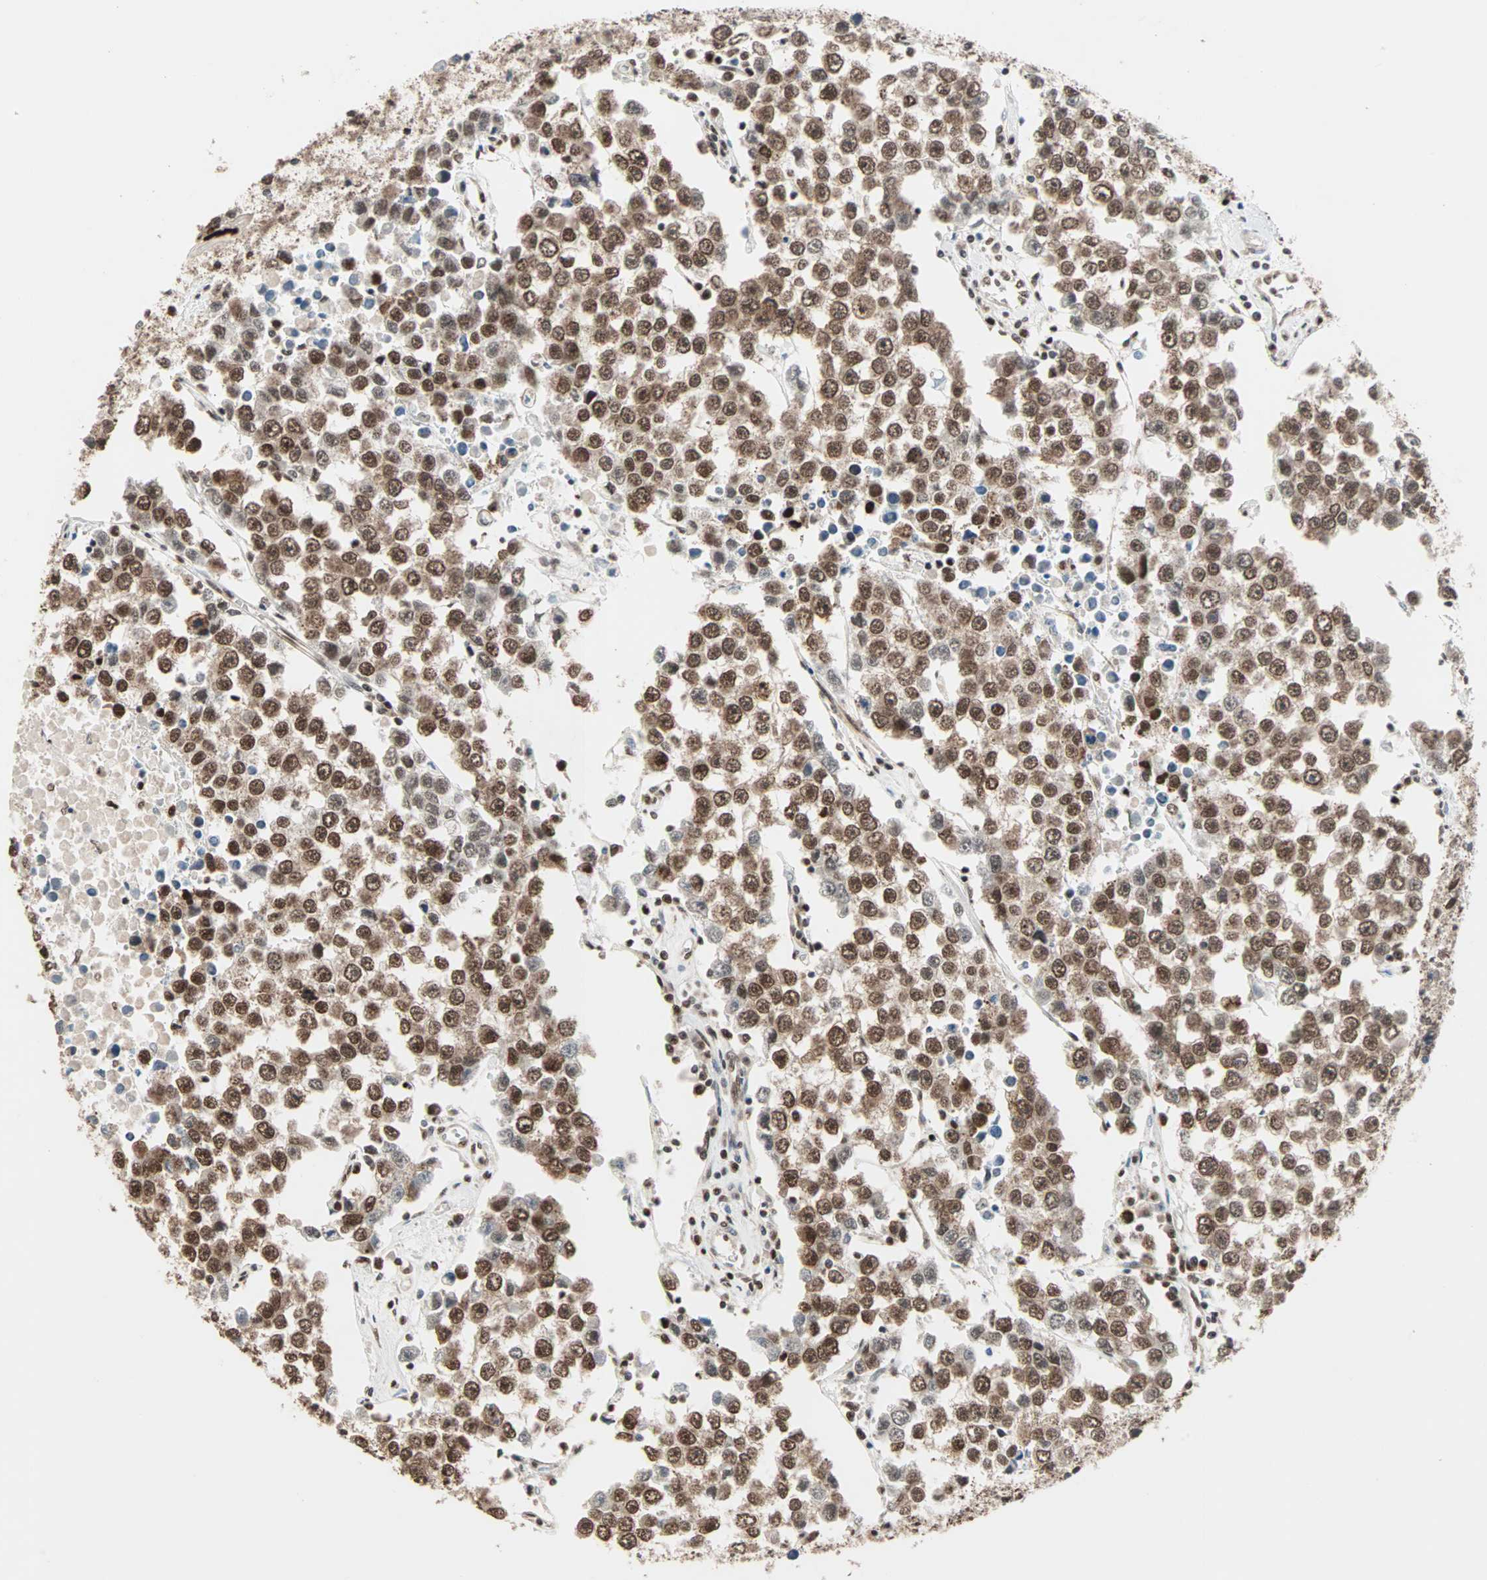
{"staining": {"intensity": "strong", "quantity": ">75%", "location": "nuclear"}, "tissue": "testis cancer", "cell_type": "Tumor cells", "image_type": "cancer", "snomed": [{"axis": "morphology", "description": "Seminoma, NOS"}, {"axis": "morphology", "description": "Carcinoma, Embryonal, NOS"}, {"axis": "topography", "description": "Testis"}], "caption": "Immunohistochemical staining of testis cancer (seminoma) demonstrates high levels of strong nuclear protein positivity in about >75% of tumor cells.", "gene": "DAZAP1", "patient": {"sex": "male", "age": 52}}